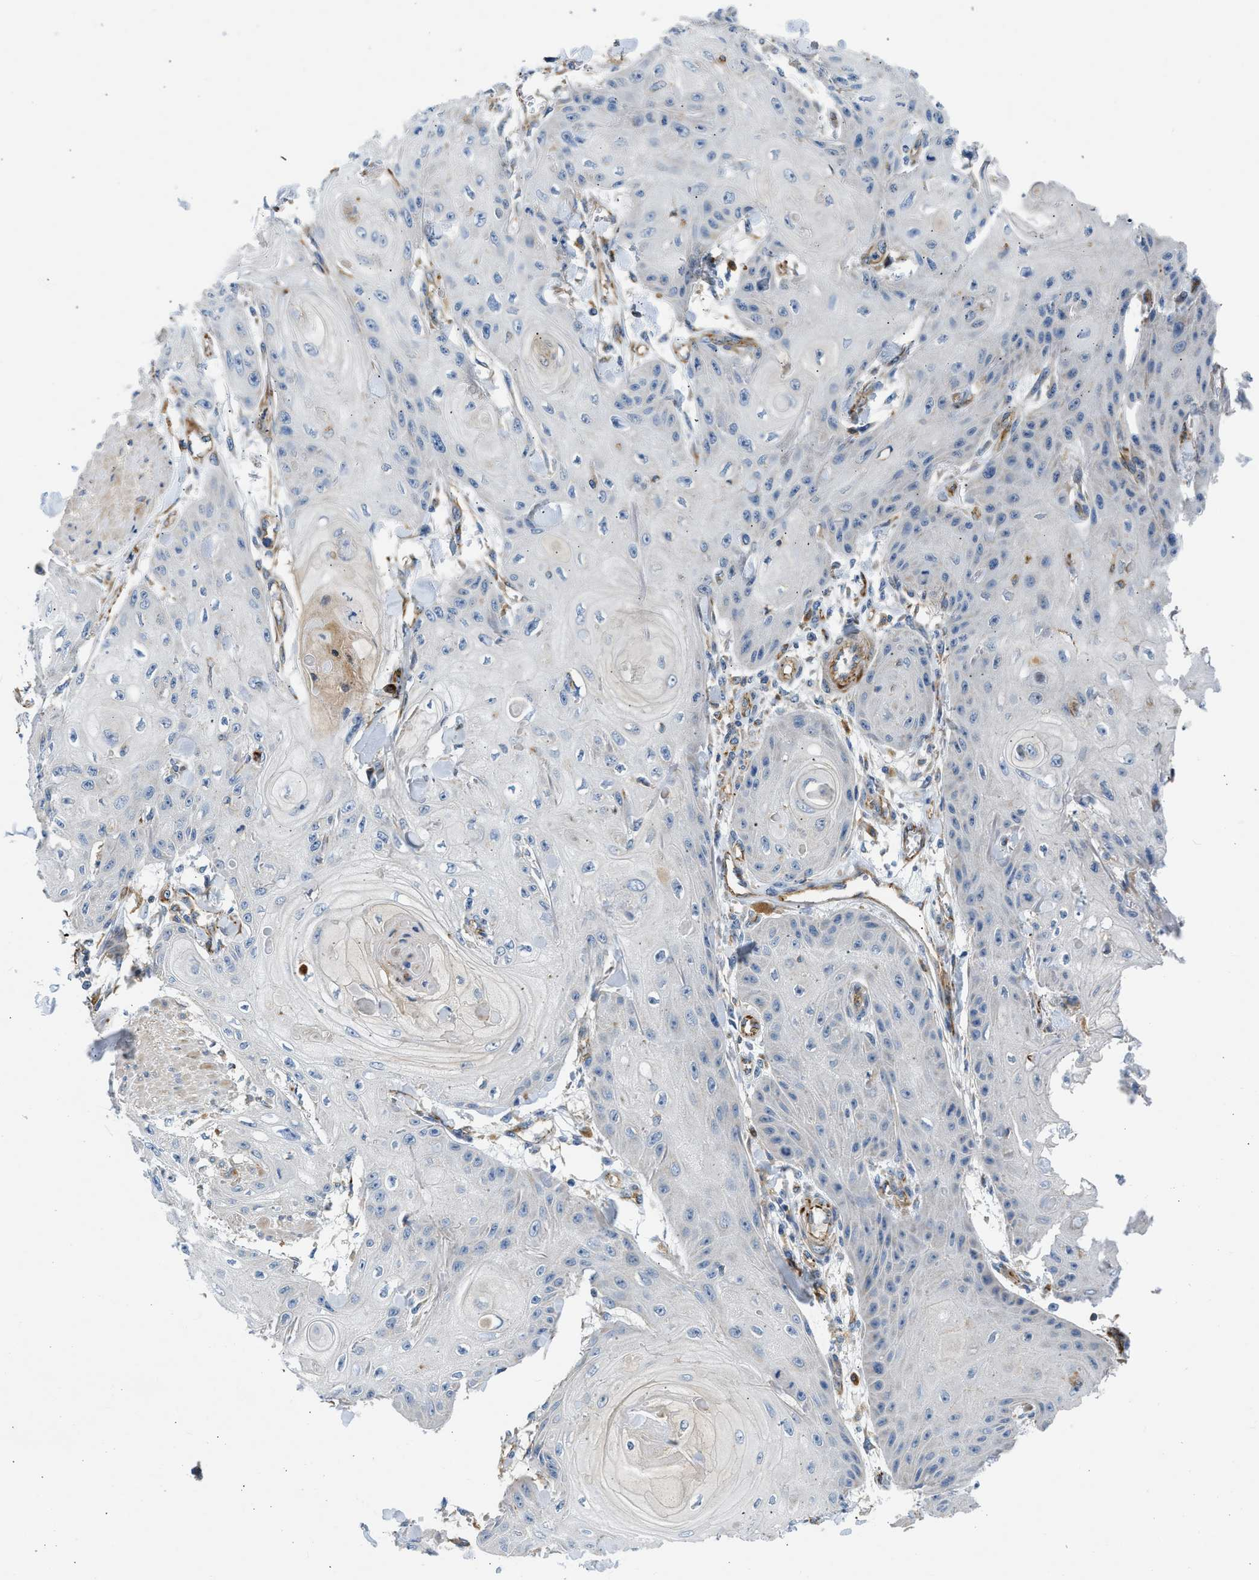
{"staining": {"intensity": "negative", "quantity": "none", "location": "none"}, "tissue": "skin cancer", "cell_type": "Tumor cells", "image_type": "cancer", "snomed": [{"axis": "morphology", "description": "Squamous cell carcinoma, NOS"}, {"axis": "topography", "description": "Skin"}], "caption": "Tumor cells show no significant expression in squamous cell carcinoma (skin).", "gene": "ULK4", "patient": {"sex": "male", "age": 74}}